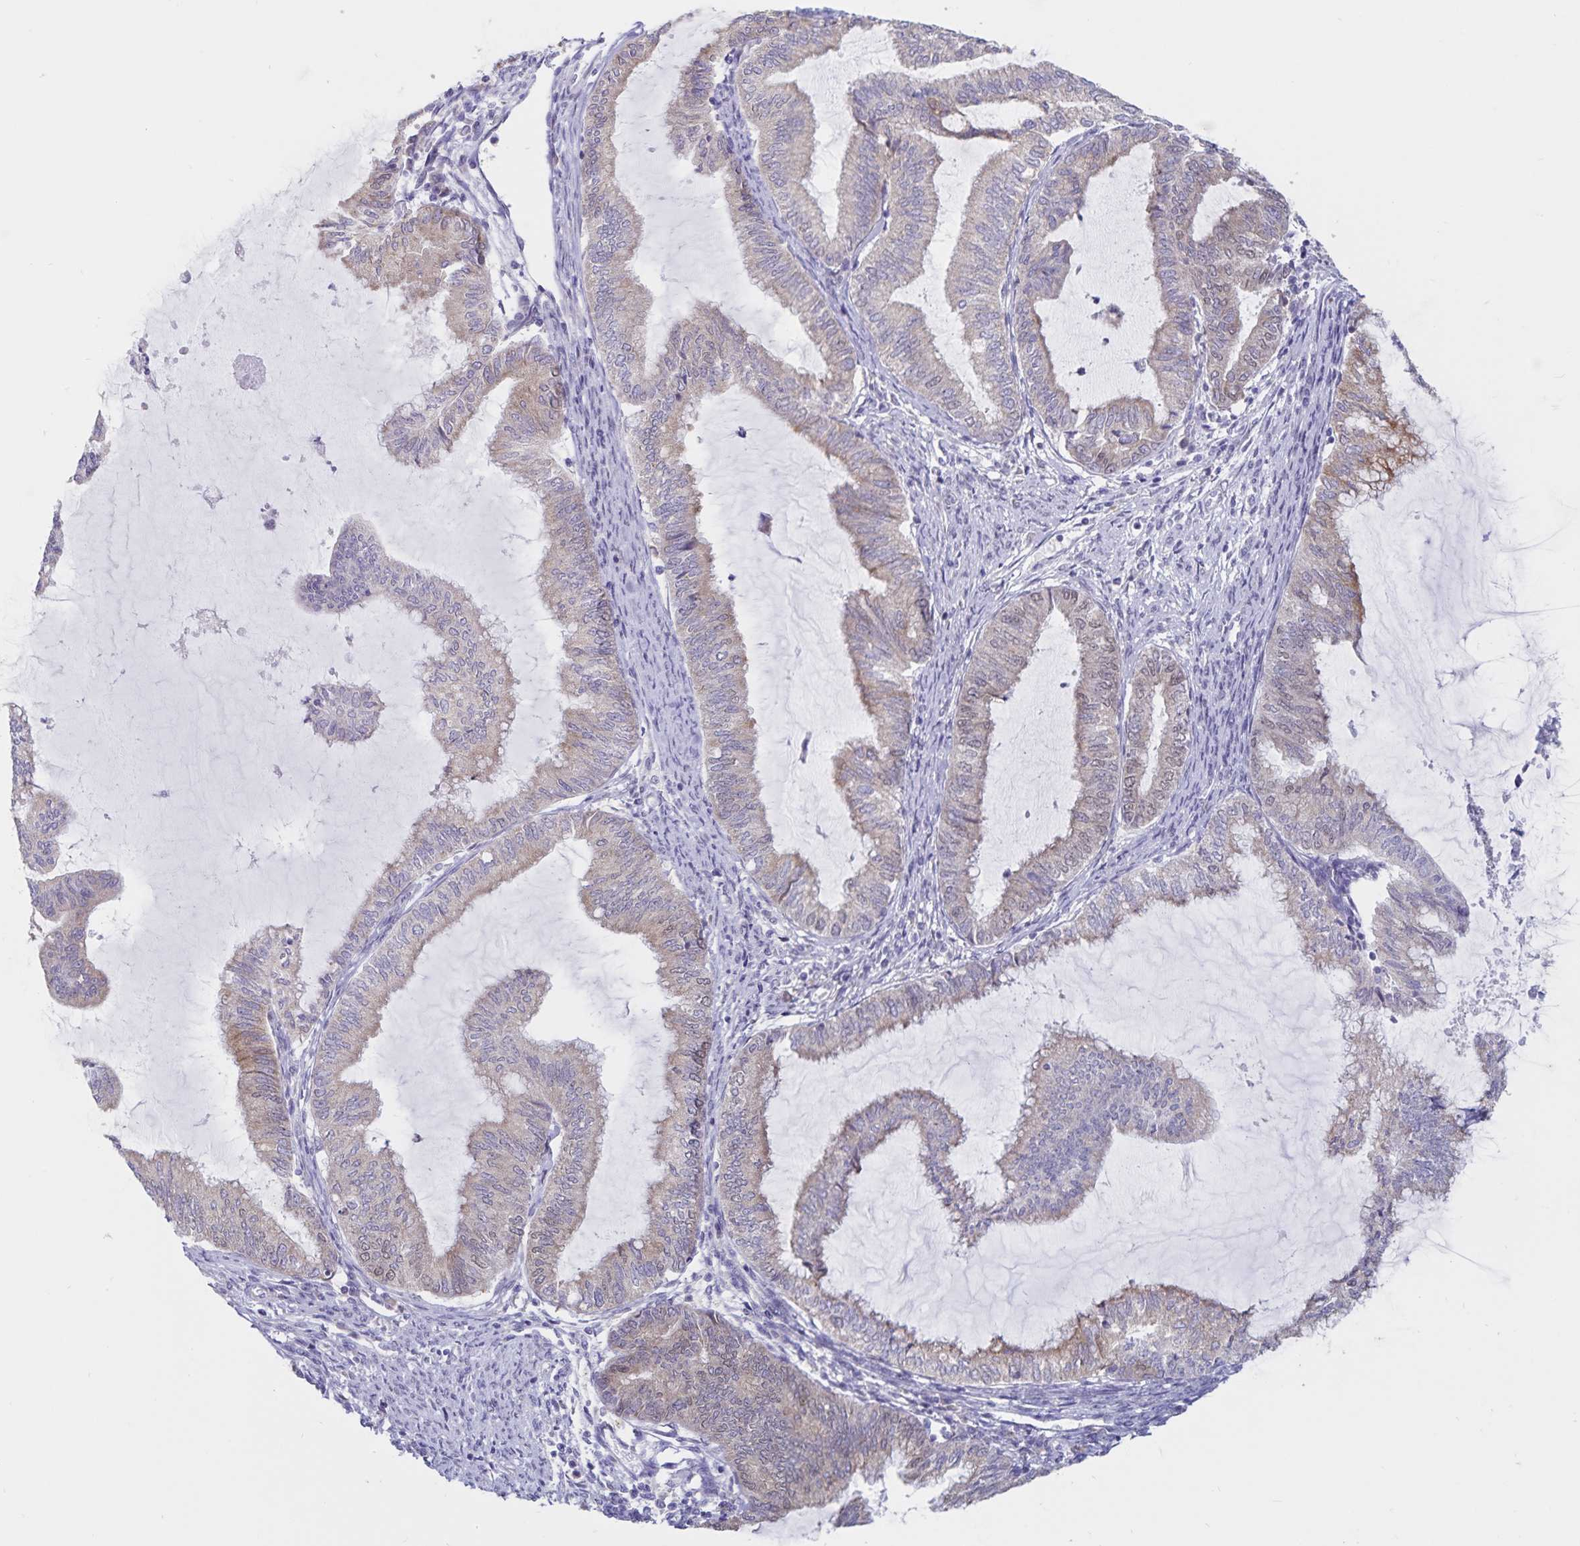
{"staining": {"intensity": "weak", "quantity": "25%-75%", "location": "cytoplasmic/membranous"}, "tissue": "endometrial cancer", "cell_type": "Tumor cells", "image_type": "cancer", "snomed": [{"axis": "morphology", "description": "Adenocarcinoma, NOS"}, {"axis": "topography", "description": "Endometrium"}], "caption": "A high-resolution photomicrograph shows IHC staining of adenocarcinoma (endometrial), which shows weak cytoplasmic/membranous staining in about 25%-75% of tumor cells. Nuclei are stained in blue.", "gene": "ATP2A2", "patient": {"sex": "female", "age": 79}}